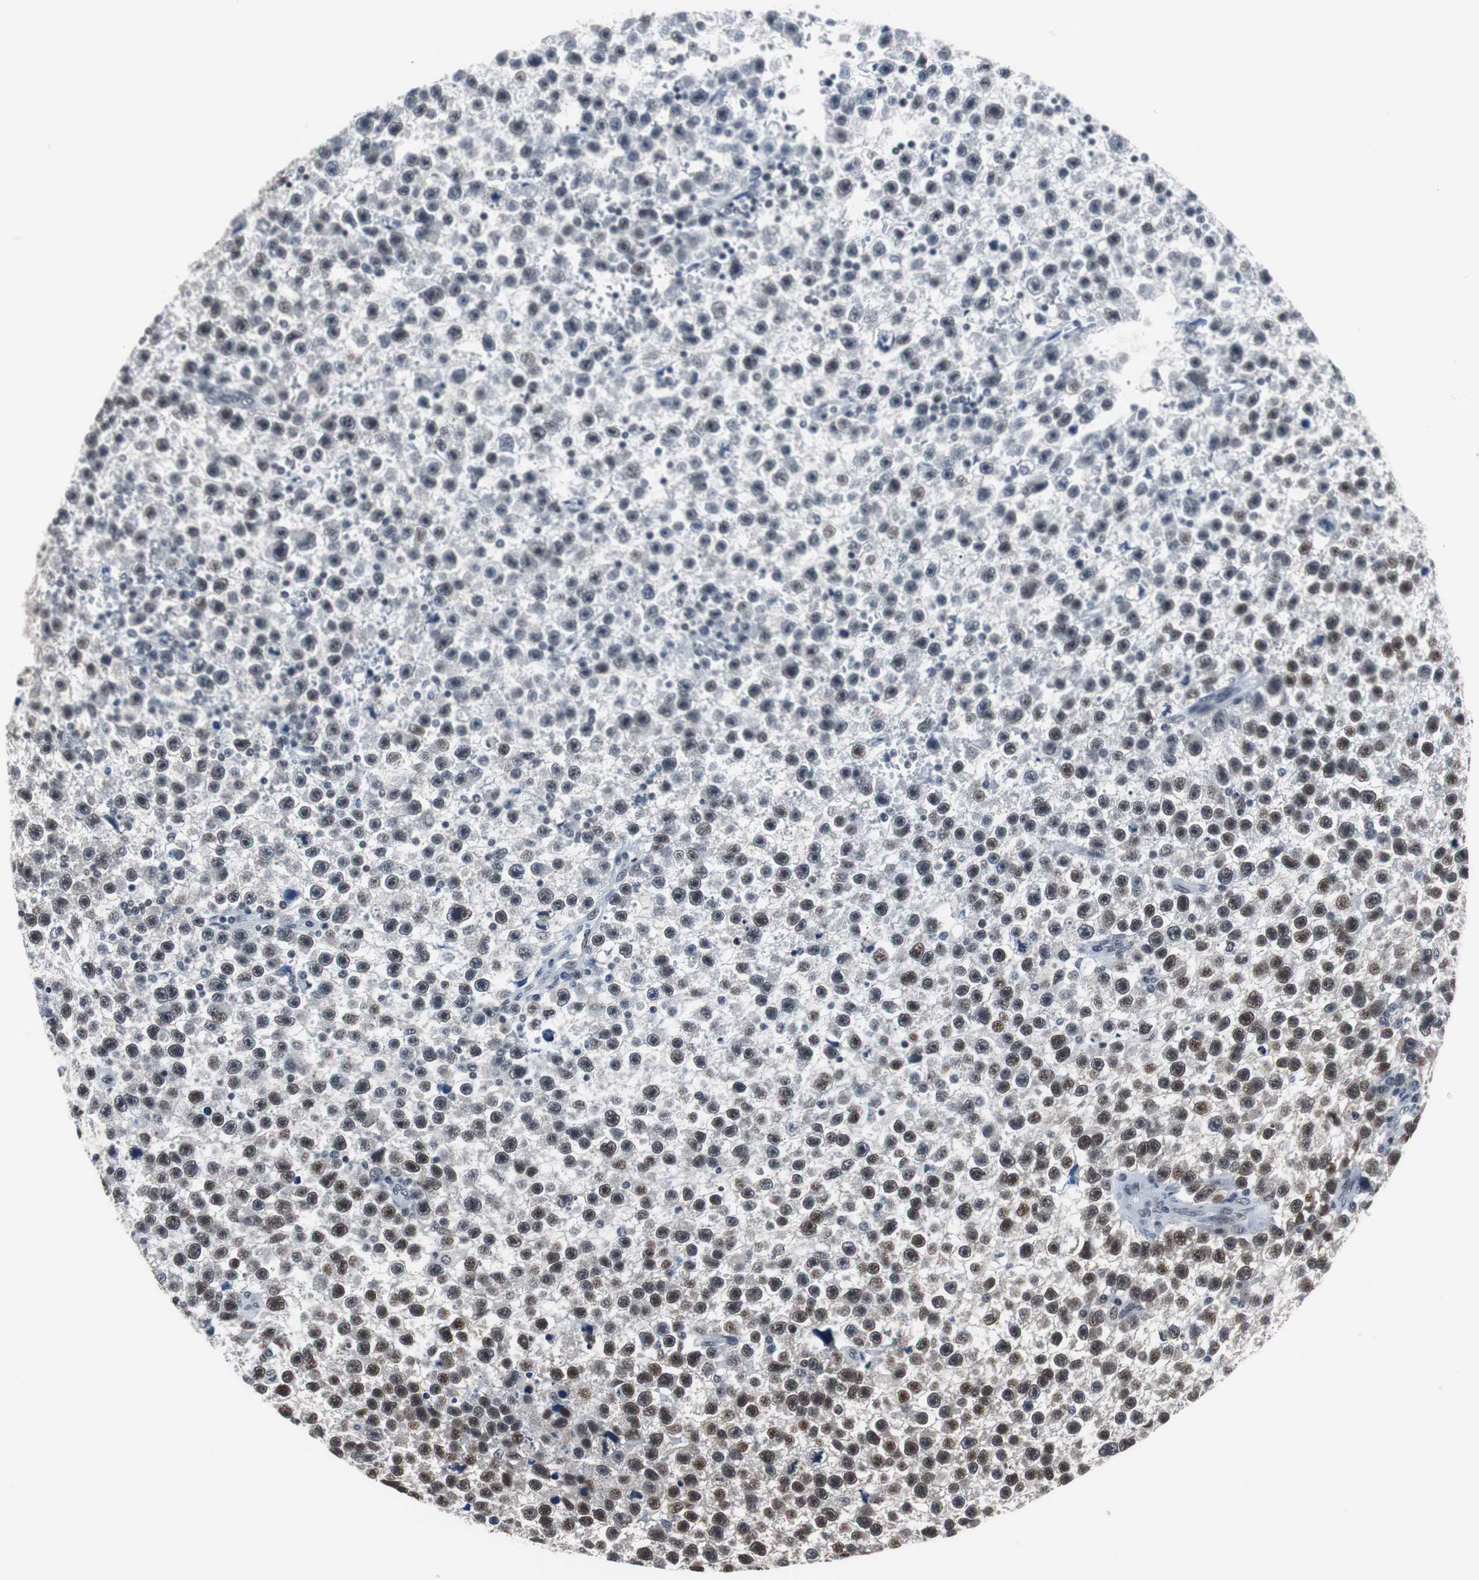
{"staining": {"intensity": "strong", "quantity": ">75%", "location": "cytoplasmic/membranous,nuclear"}, "tissue": "testis cancer", "cell_type": "Tumor cells", "image_type": "cancer", "snomed": [{"axis": "morphology", "description": "Seminoma, NOS"}, {"axis": "topography", "description": "Testis"}], "caption": "The immunohistochemical stain shows strong cytoplasmic/membranous and nuclear staining in tumor cells of testis cancer tissue. Immunohistochemistry stains the protein in brown and the nuclei are stained blue.", "gene": "TAF7", "patient": {"sex": "male", "age": 33}}